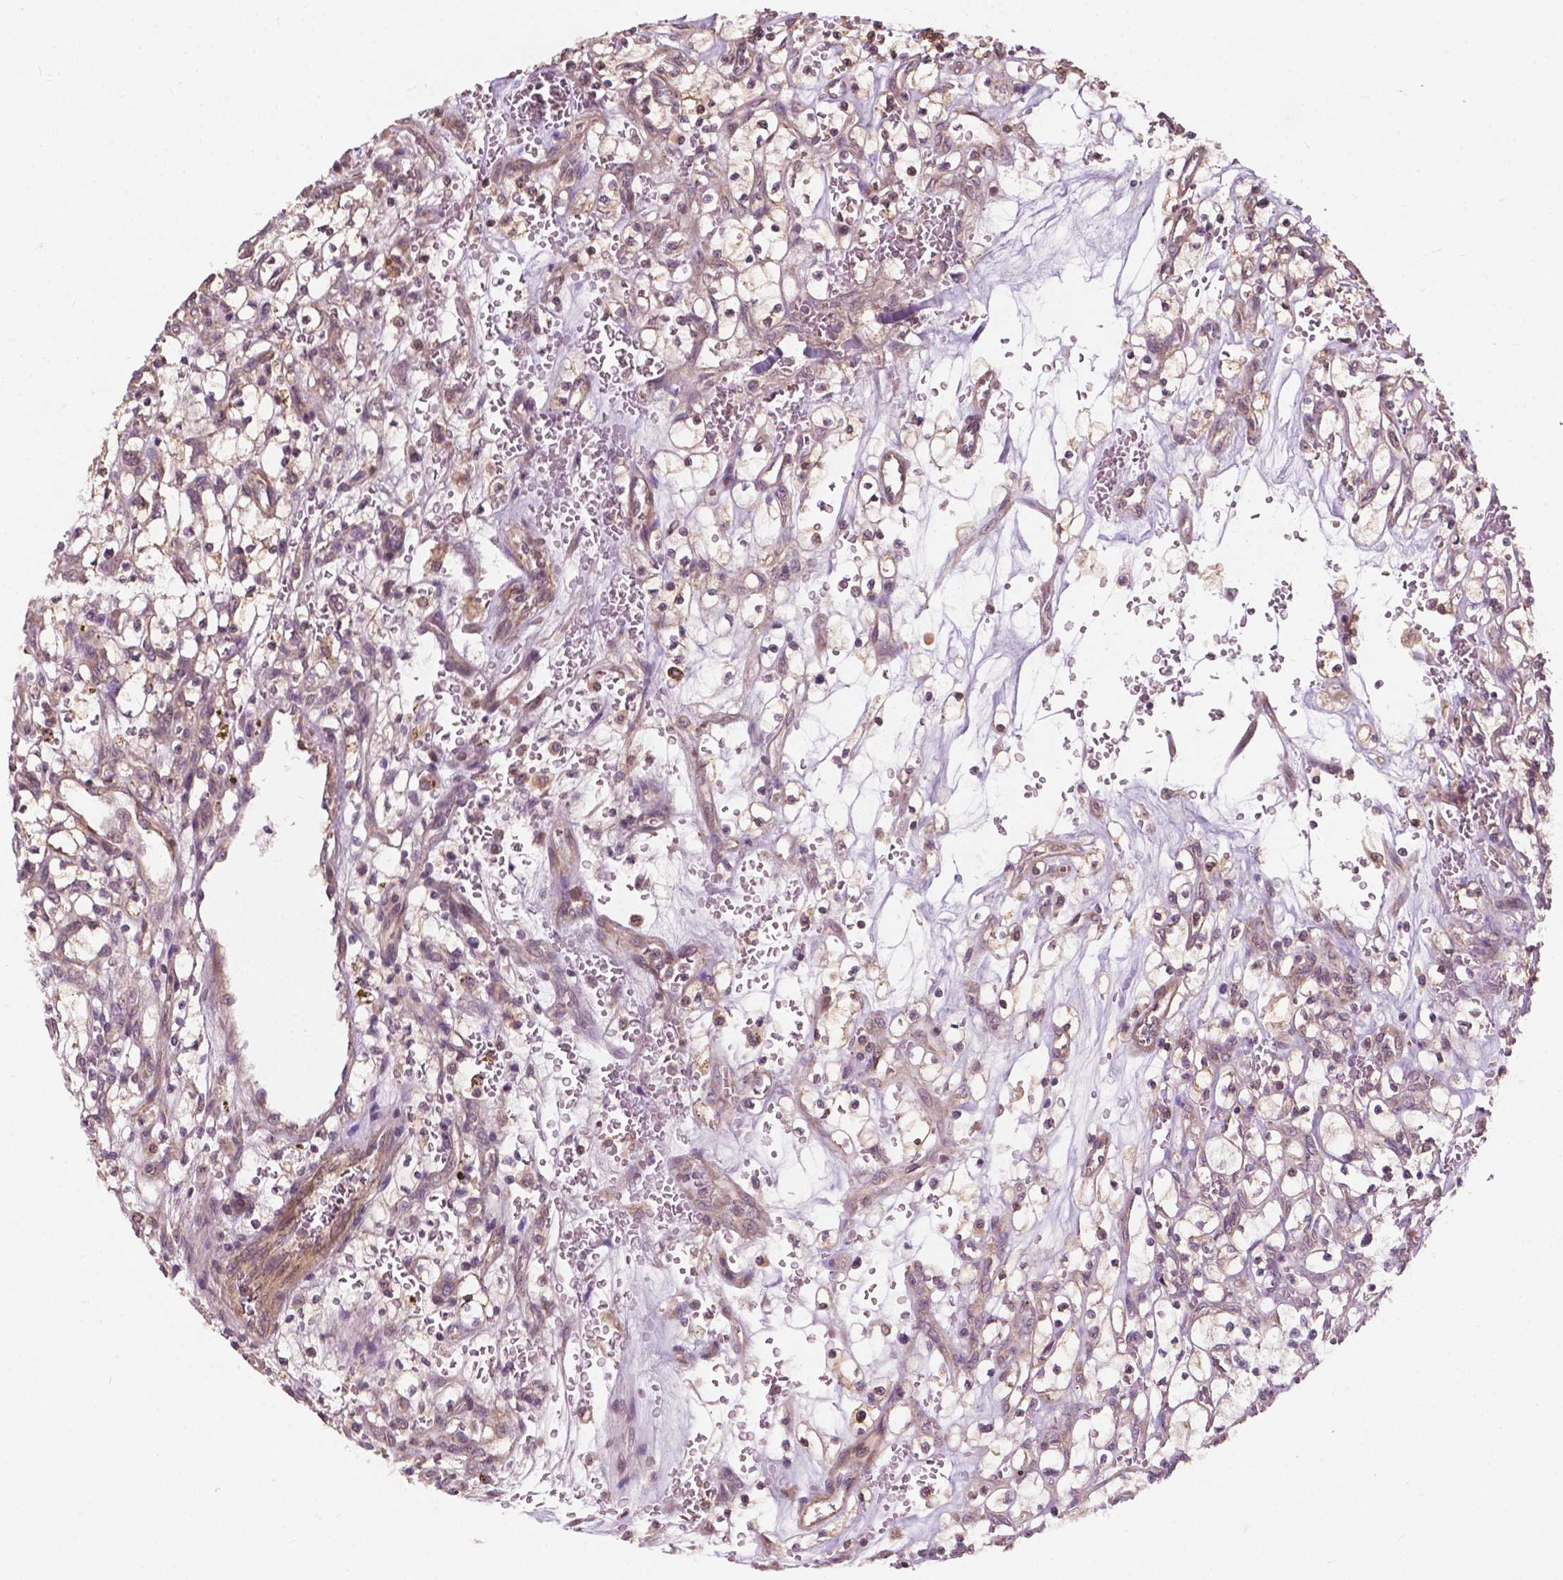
{"staining": {"intensity": "negative", "quantity": "none", "location": "none"}, "tissue": "renal cancer", "cell_type": "Tumor cells", "image_type": "cancer", "snomed": [{"axis": "morphology", "description": "Adenocarcinoma, NOS"}, {"axis": "topography", "description": "Kidney"}], "caption": "Human renal cancer (adenocarcinoma) stained for a protein using immunohistochemistry demonstrates no positivity in tumor cells.", "gene": "CDC42BPA", "patient": {"sex": "female", "age": 64}}